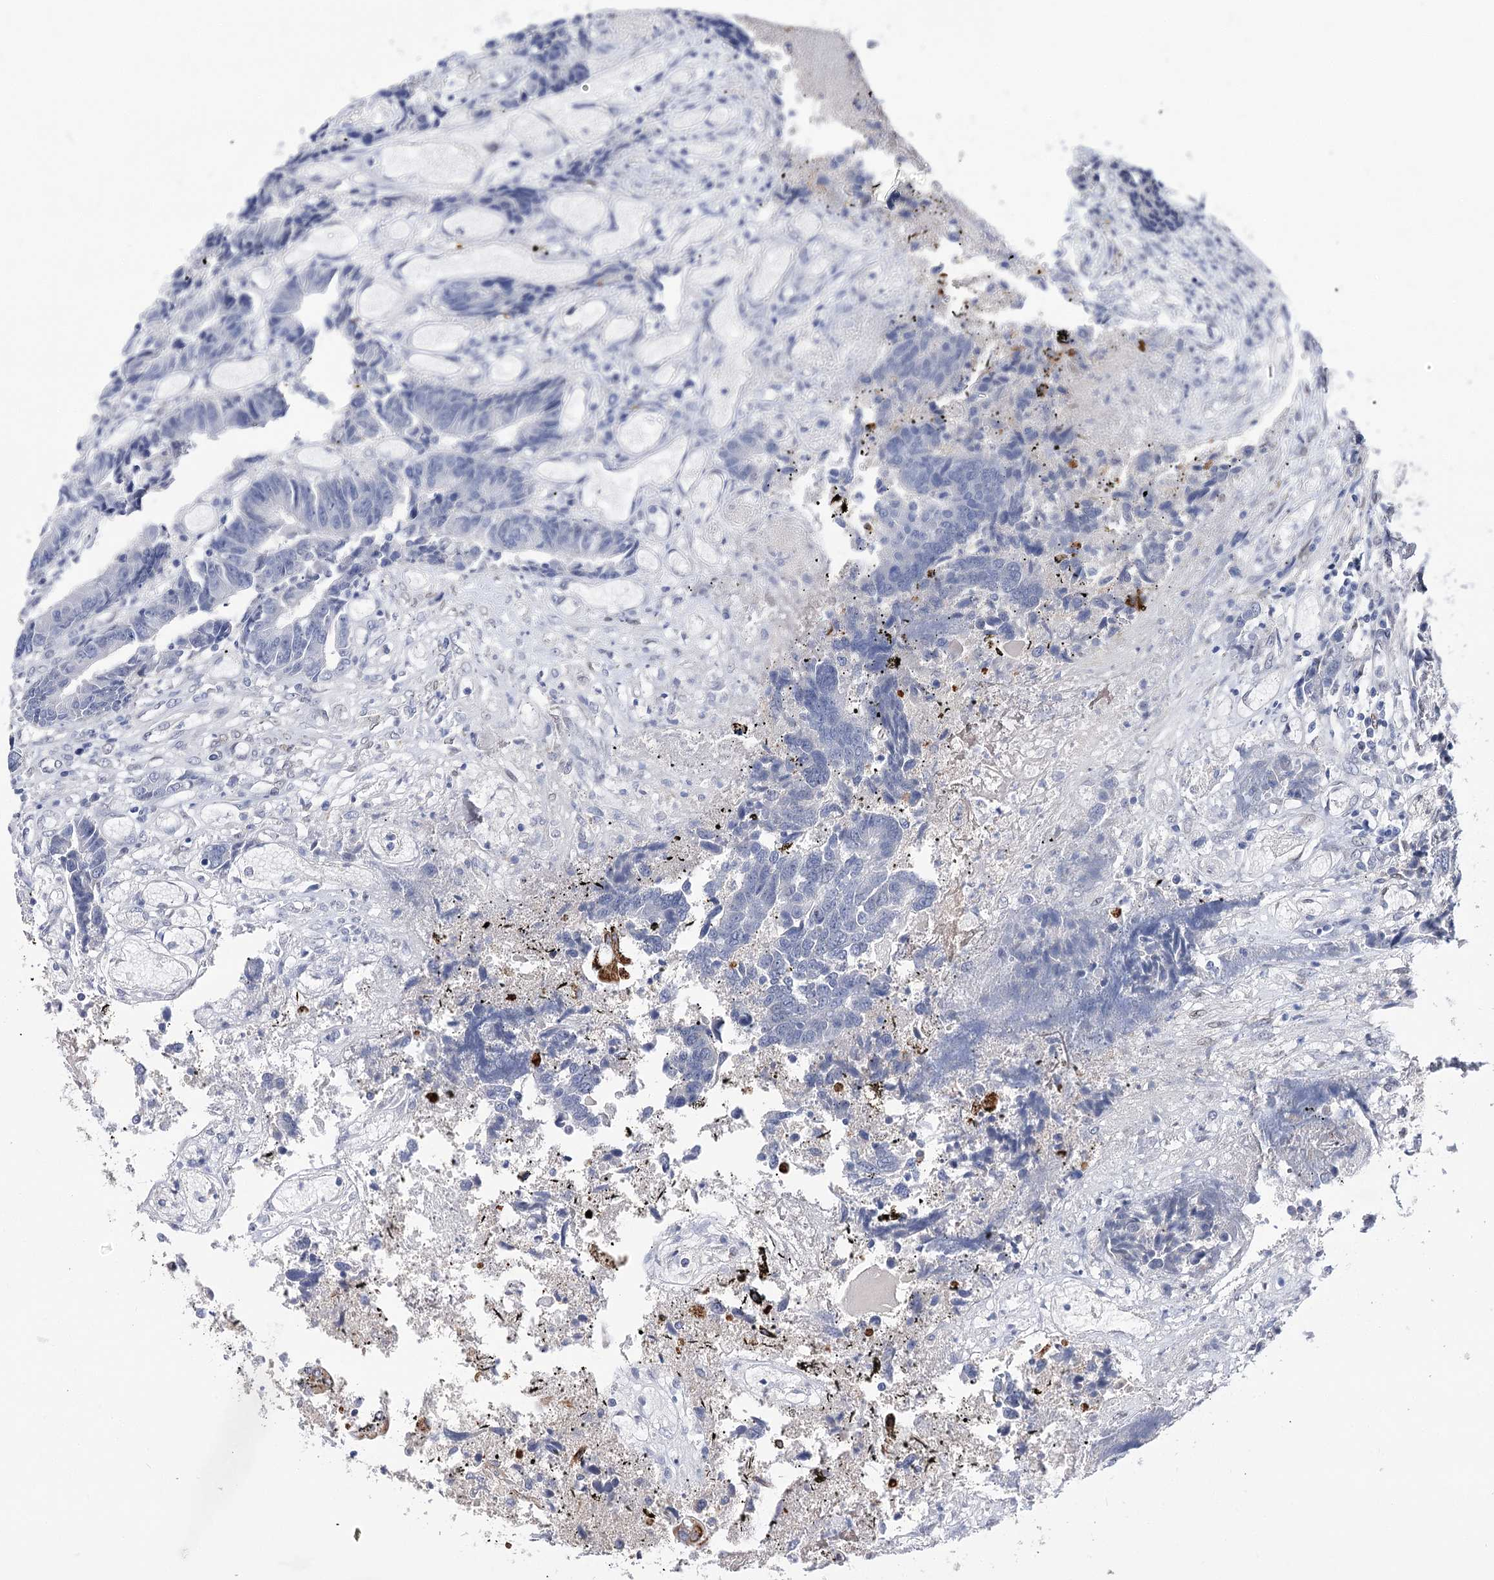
{"staining": {"intensity": "negative", "quantity": "none", "location": "none"}, "tissue": "colorectal cancer", "cell_type": "Tumor cells", "image_type": "cancer", "snomed": [{"axis": "morphology", "description": "Adenocarcinoma, NOS"}, {"axis": "topography", "description": "Rectum"}], "caption": "Immunohistochemistry histopathology image of neoplastic tissue: adenocarcinoma (colorectal) stained with DAB (3,3'-diaminobenzidine) displays no significant protein expression in tumor cells. The staining is performed using DAB (3,3'-diaminobenzidine) brown chromogen with nuclei counter-stained in using hematoxylin.", "gene": "TMEM201", "patient": {"sex": "male", "age": 84}}